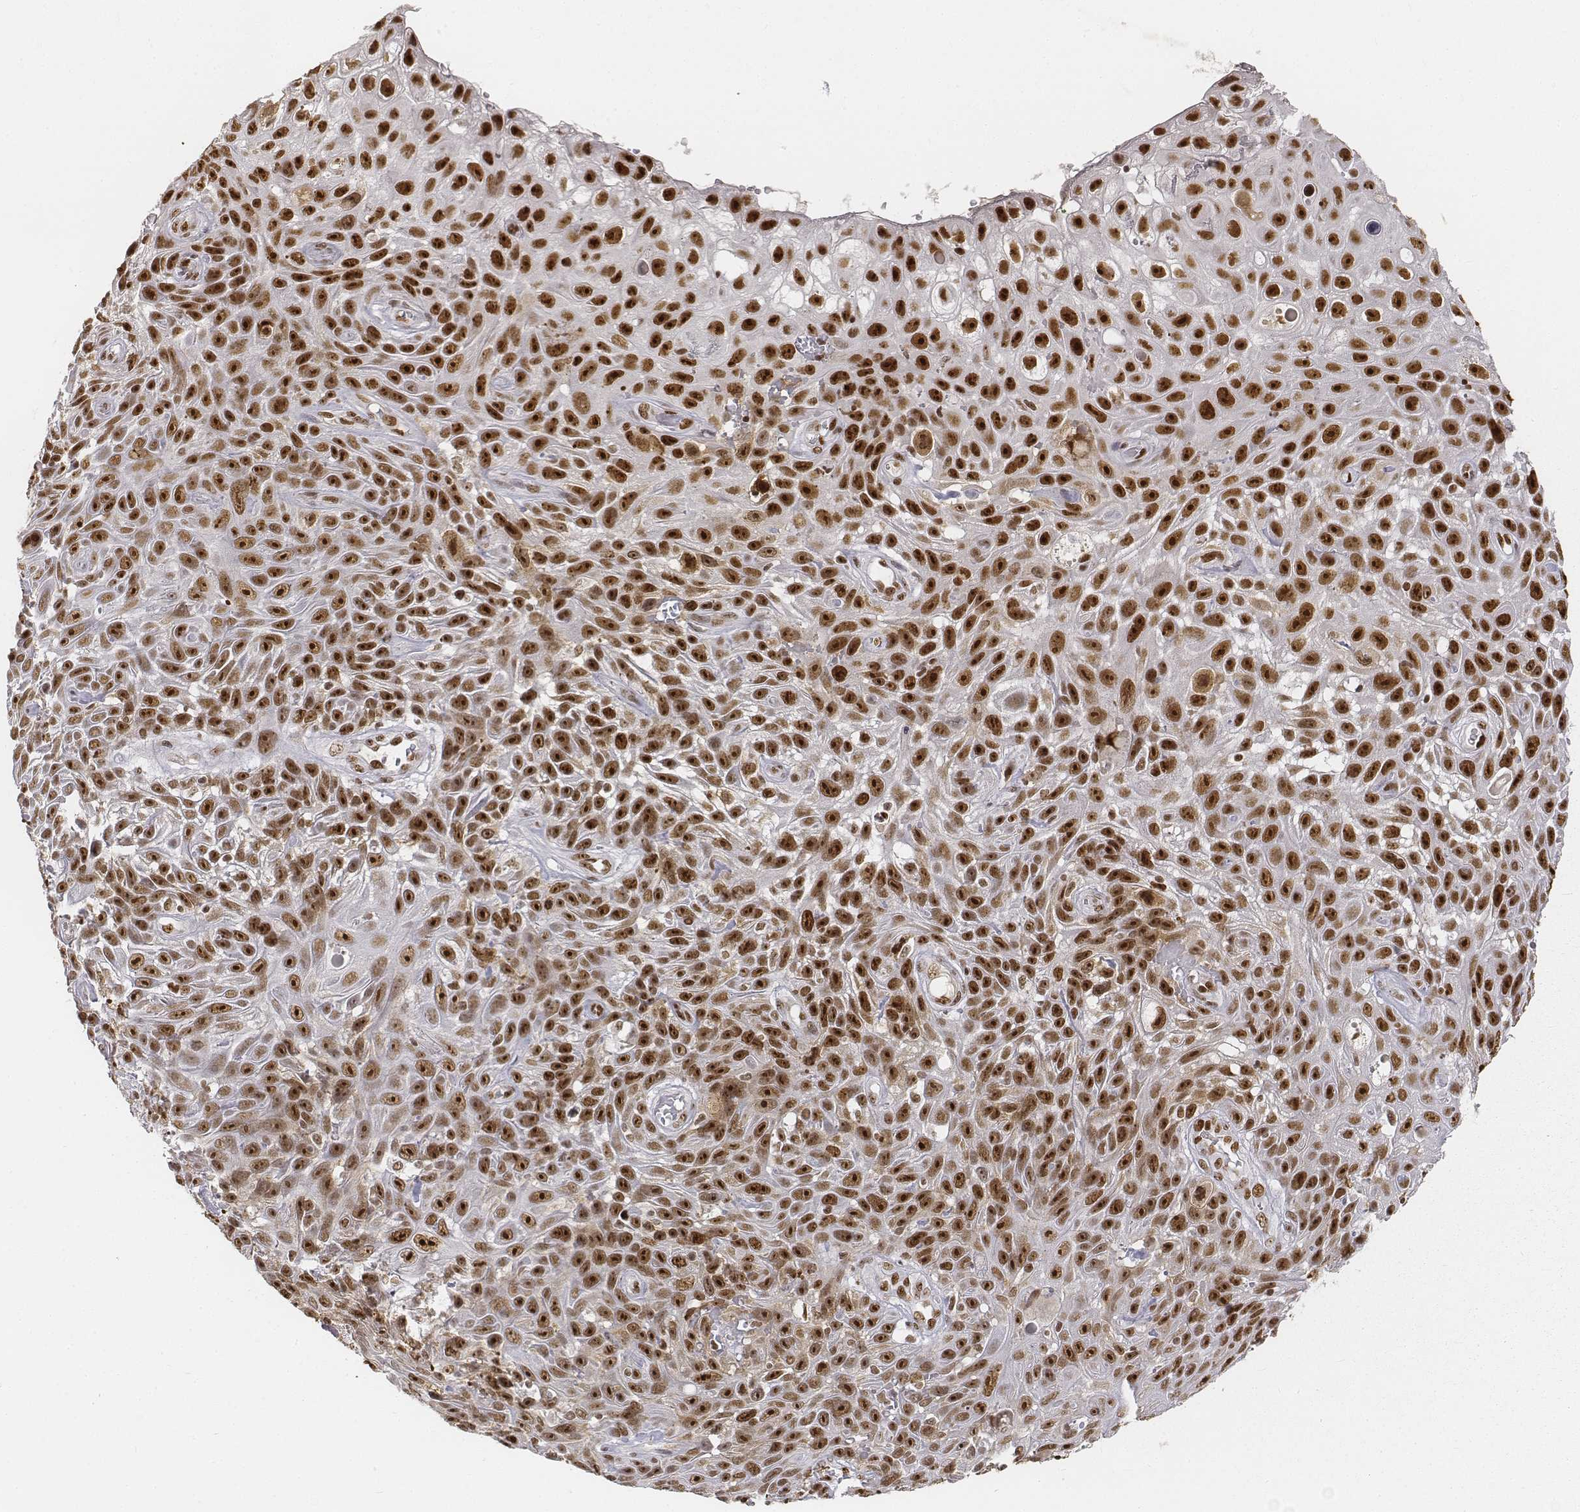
{"staining": {"intensity": "strong", "quantity": ">75%", "location": "nuclear"}, "tissue": "skin cancer", "cell_type": "Tumor cells", "image_type": "cancer", "snomed": [{"axis": "morphology", "description": "Squamous cell carcinoma, NOS"}, {"axis": "topography", "description": "Skin"}], "caption": "This histopathology image demonstrates immunohistochemistry staining of human squamous cell carcinoma (skin), with high strong nuclear staining in approximately >75% of tumor cells.", "gene": "PHF6", "patient": {"sex": "male", "age": 82}}